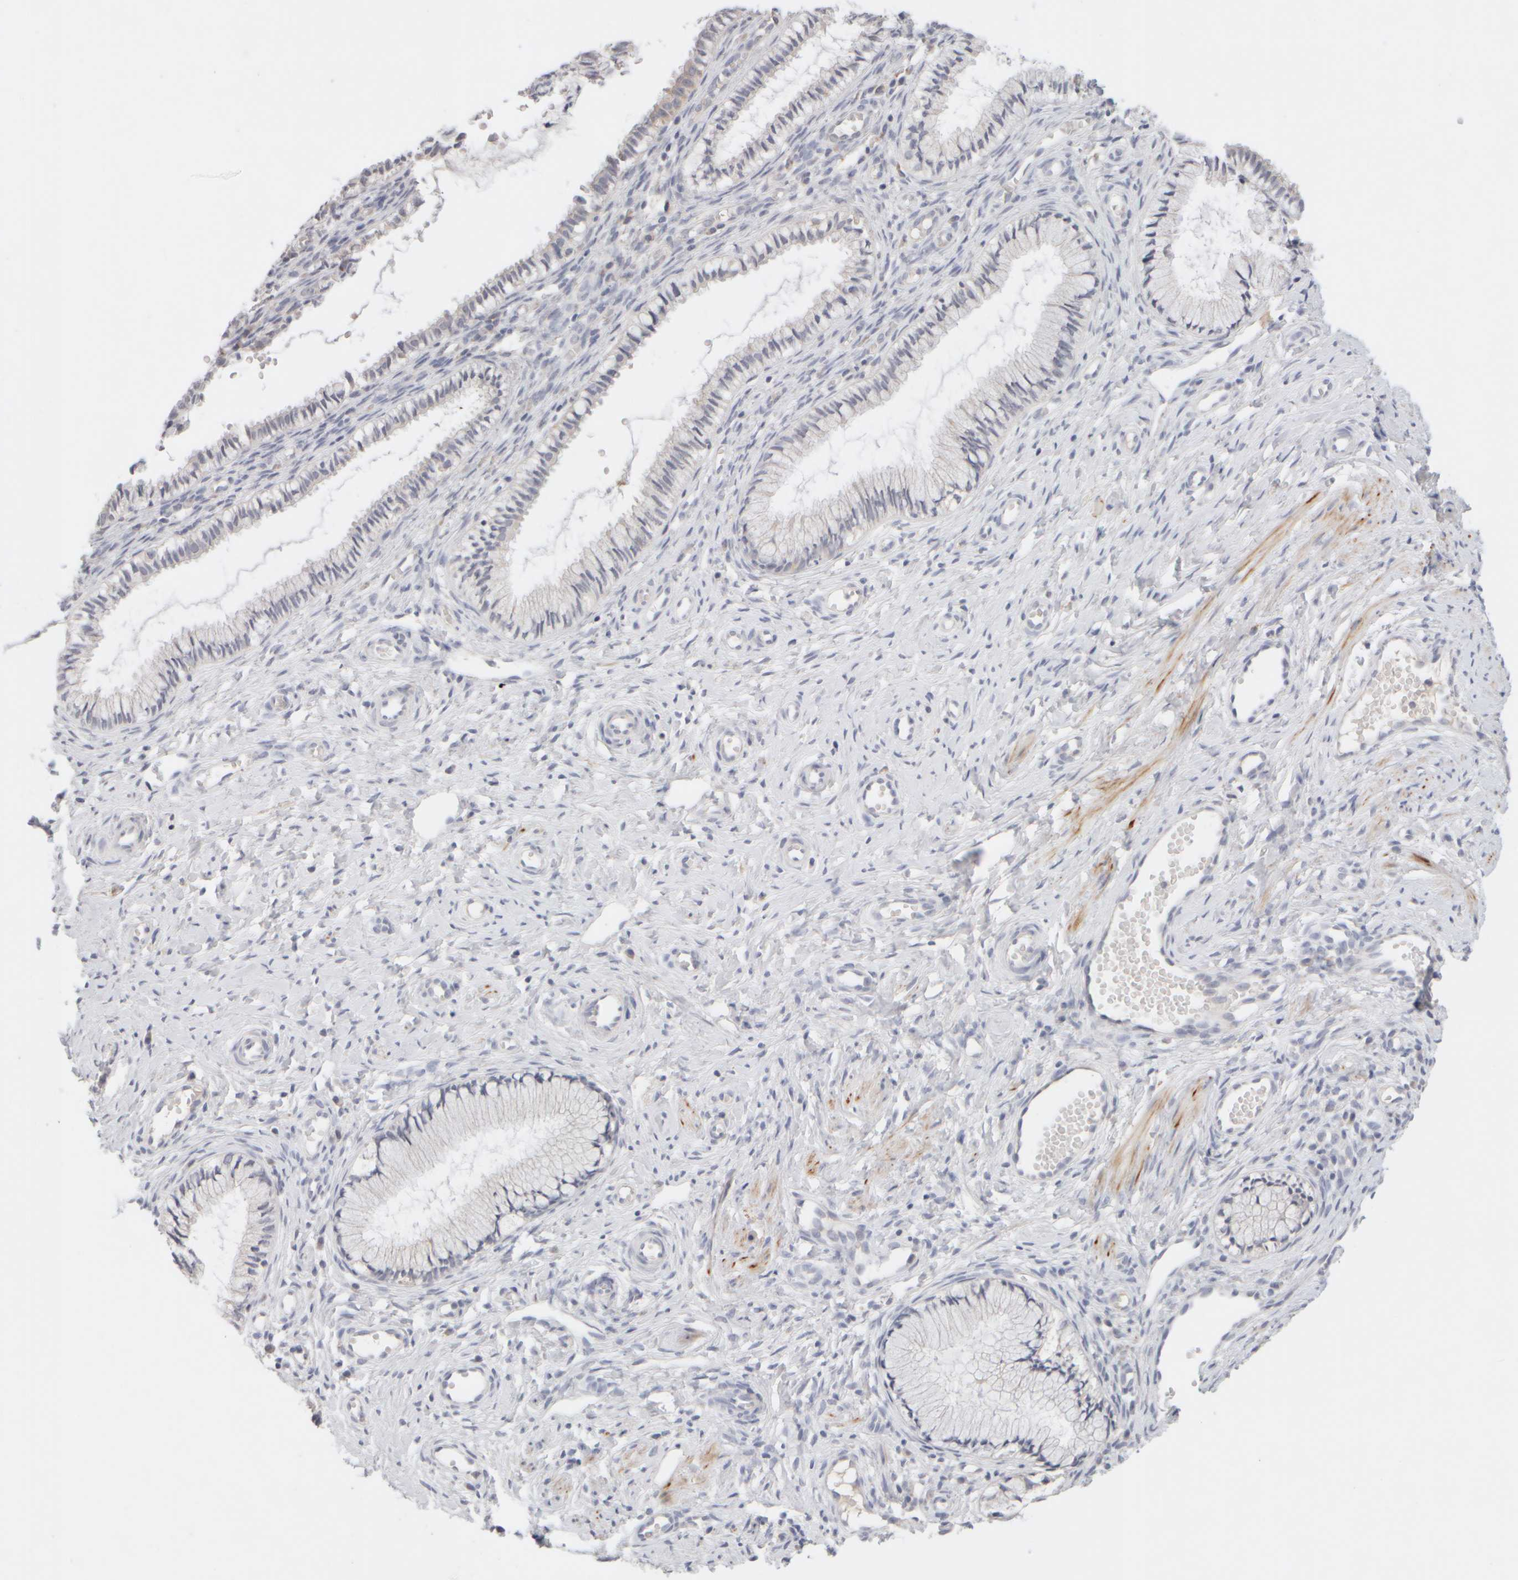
{"staining": {"intensity": "negative", "quantity": "none", "location": "none"}, "tissue": "cervix", "cell_type": "Glandular cells", "image_type": "normal", "snomed": [{"axis": "morphology", "description": "Normal tissue, NOS"}, {"axis": "topography", "description": "Cervix"}], "caption": "A micrograph of human cervix is negative for staining in glandular cells. (DAB IHC with hematoxylin counter stain).", "gene": "ZNF112", "patient": {"sex": "female", "age": 27}}